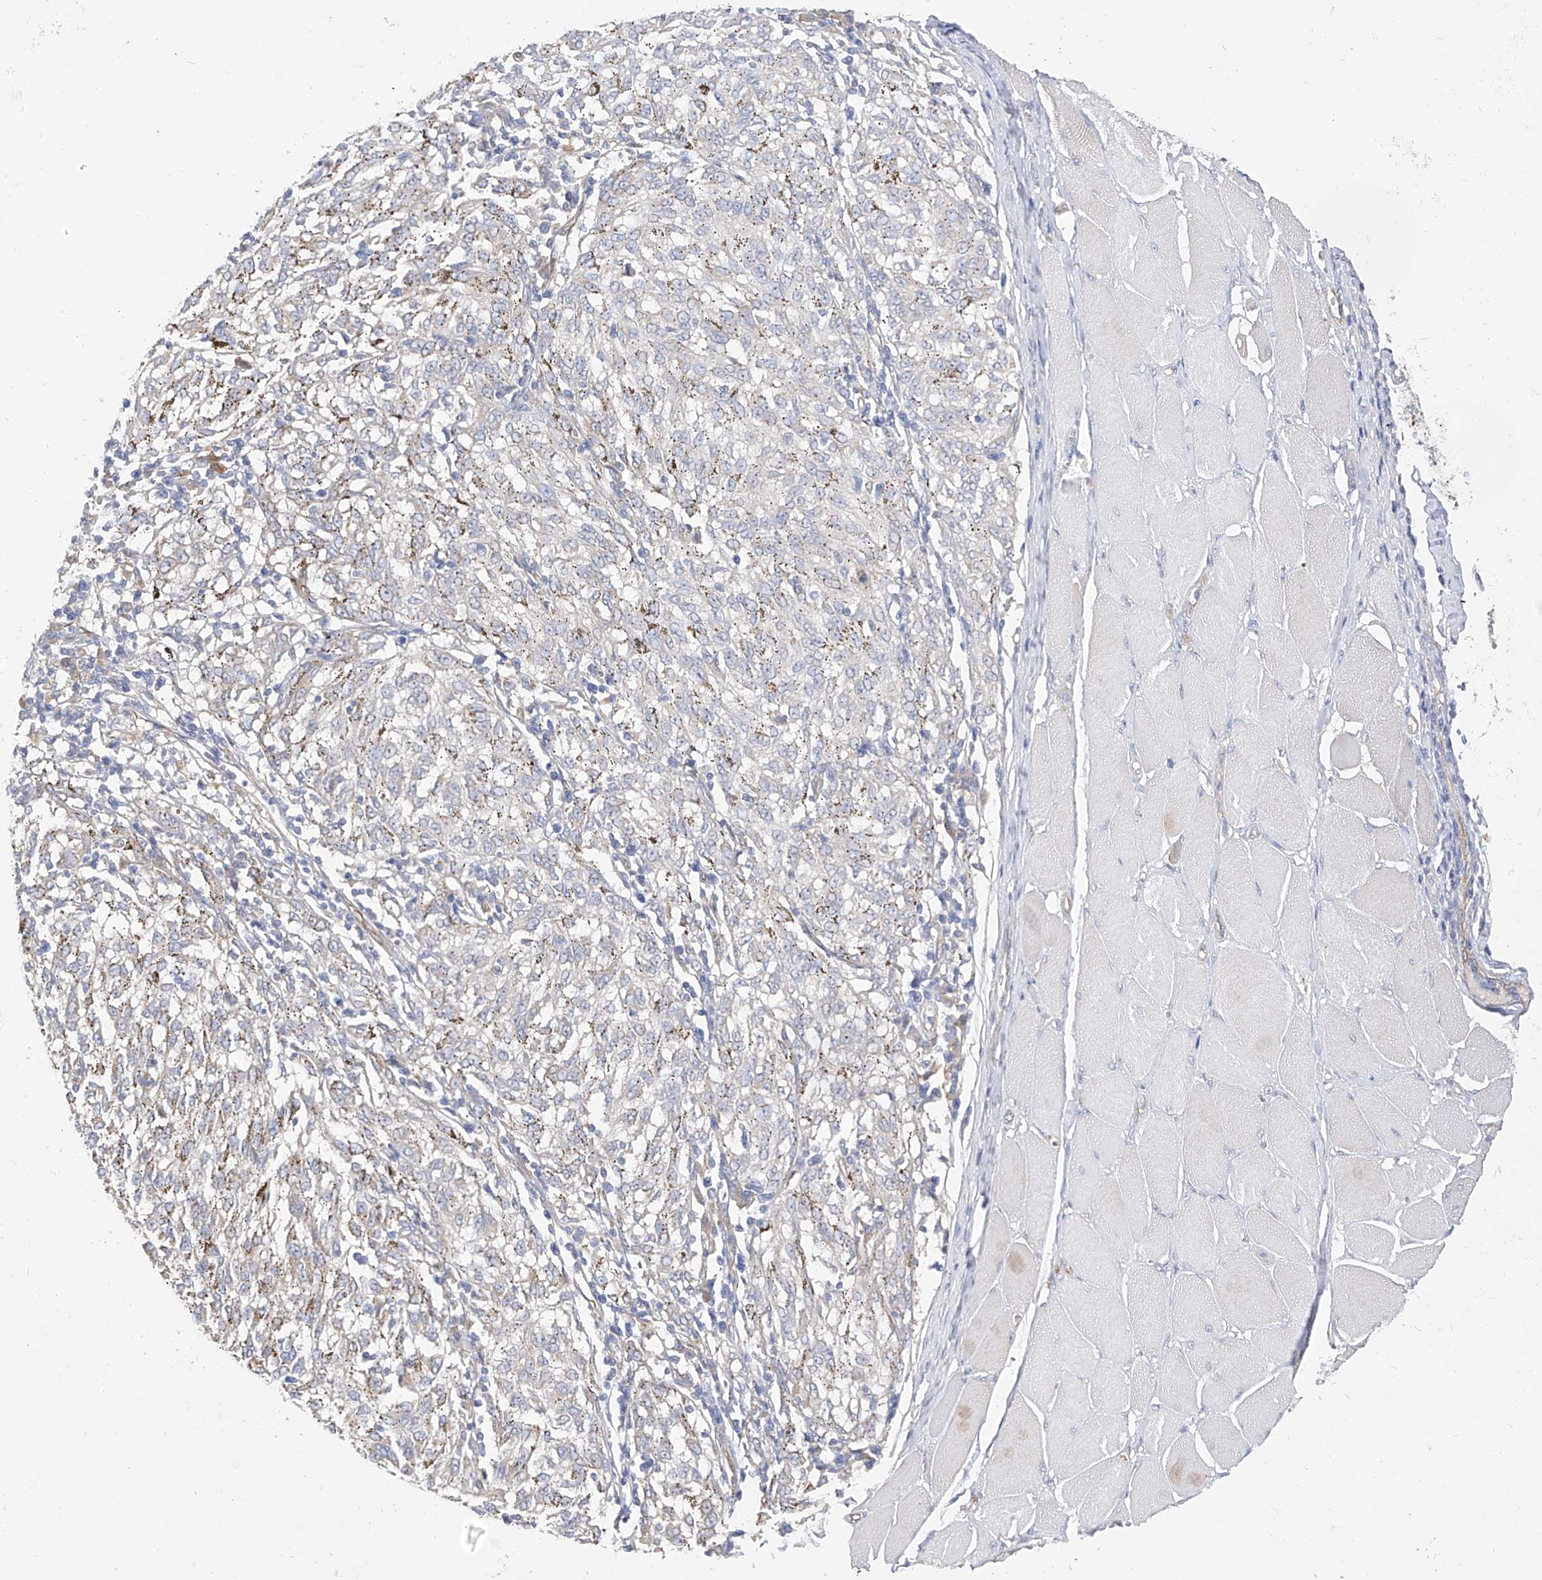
{"staining": {"intensity": "negative", "quantity": "none", "location": "none"}, "tissue": "melanoma", "cell_type": "Tumor cells", "image_type": "cancer", "snomed": [{"axis": "morphology", "description": "Malignant melanoma, NOS"}, {"axis": "topography", "description": "Skin"}], "caption": "A high-resolution photomicrograph shows immunohistochemistry (IHC) staining of malignant melanoma, which displays no significant expression in tumor cells.", "gene": "RASA2", "patient": {"sex": "female", "age": 72}}